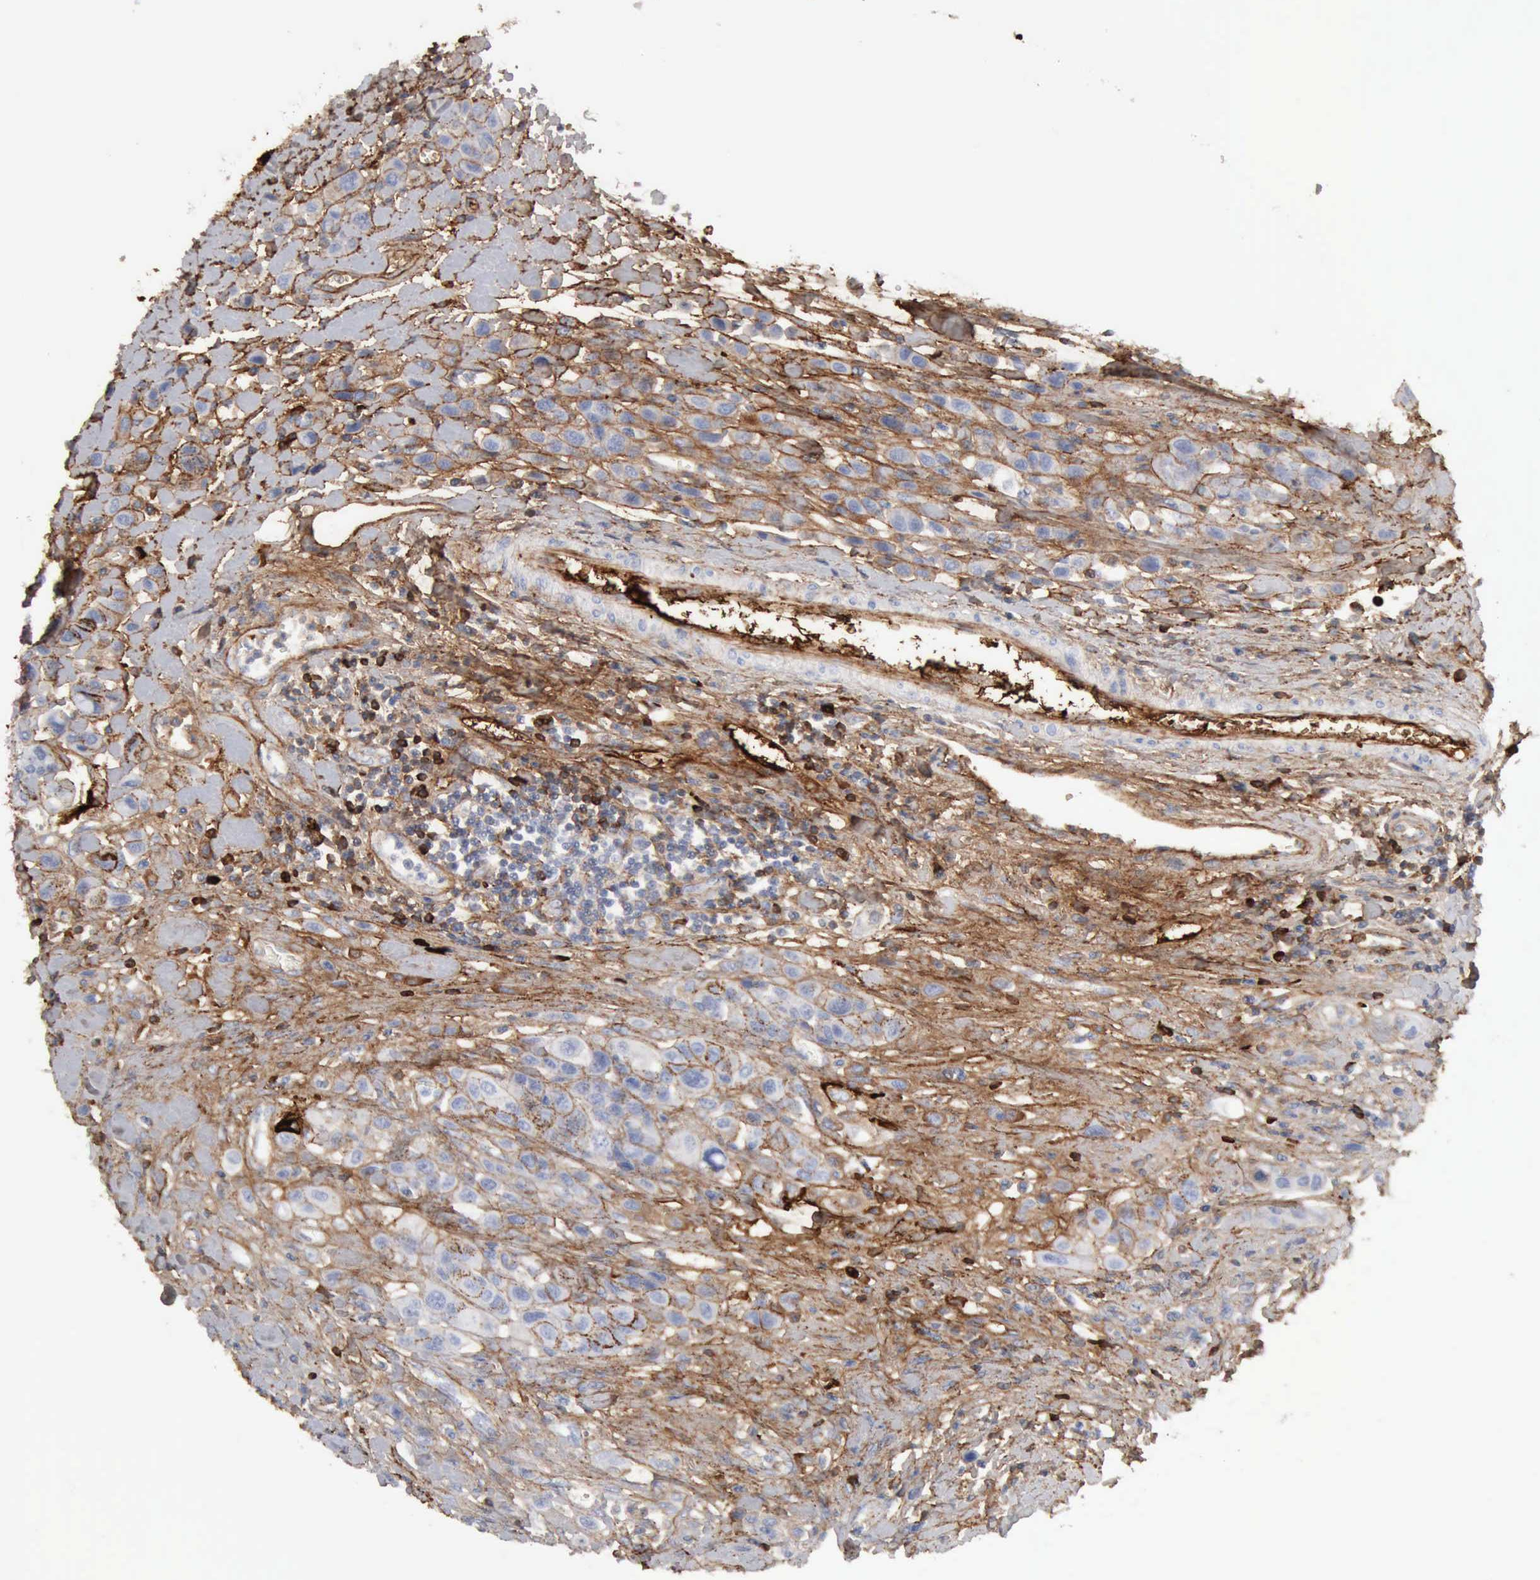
{"staining": {"intensity": "moderate", "quantity": "<25%", "location": "cytoplasmic/membranous"}, "tissue": "urothelial cancer", "cell_type": "Tumor cells", "image_type": "cancer", "snomed": [{"axis": "morphology", "description": "Urothelial carcinoma, High grade"}, {"axis": "topography", "description": "Urinary bladder"}], "caption": "Immunohistochemistry (DAB (3,3'-diaminobenzidine)) staining of urothelial cancer demonstrates moderate cytoplasmic/membranous protein positivity in about <25% of tumor cells. (DAB (3,3'-diaminobenzidine) = brown stain, brightfield microscopy at high magnification).", "gene": "C4BPA", "patient": {"sex": "male", "age": 50}}